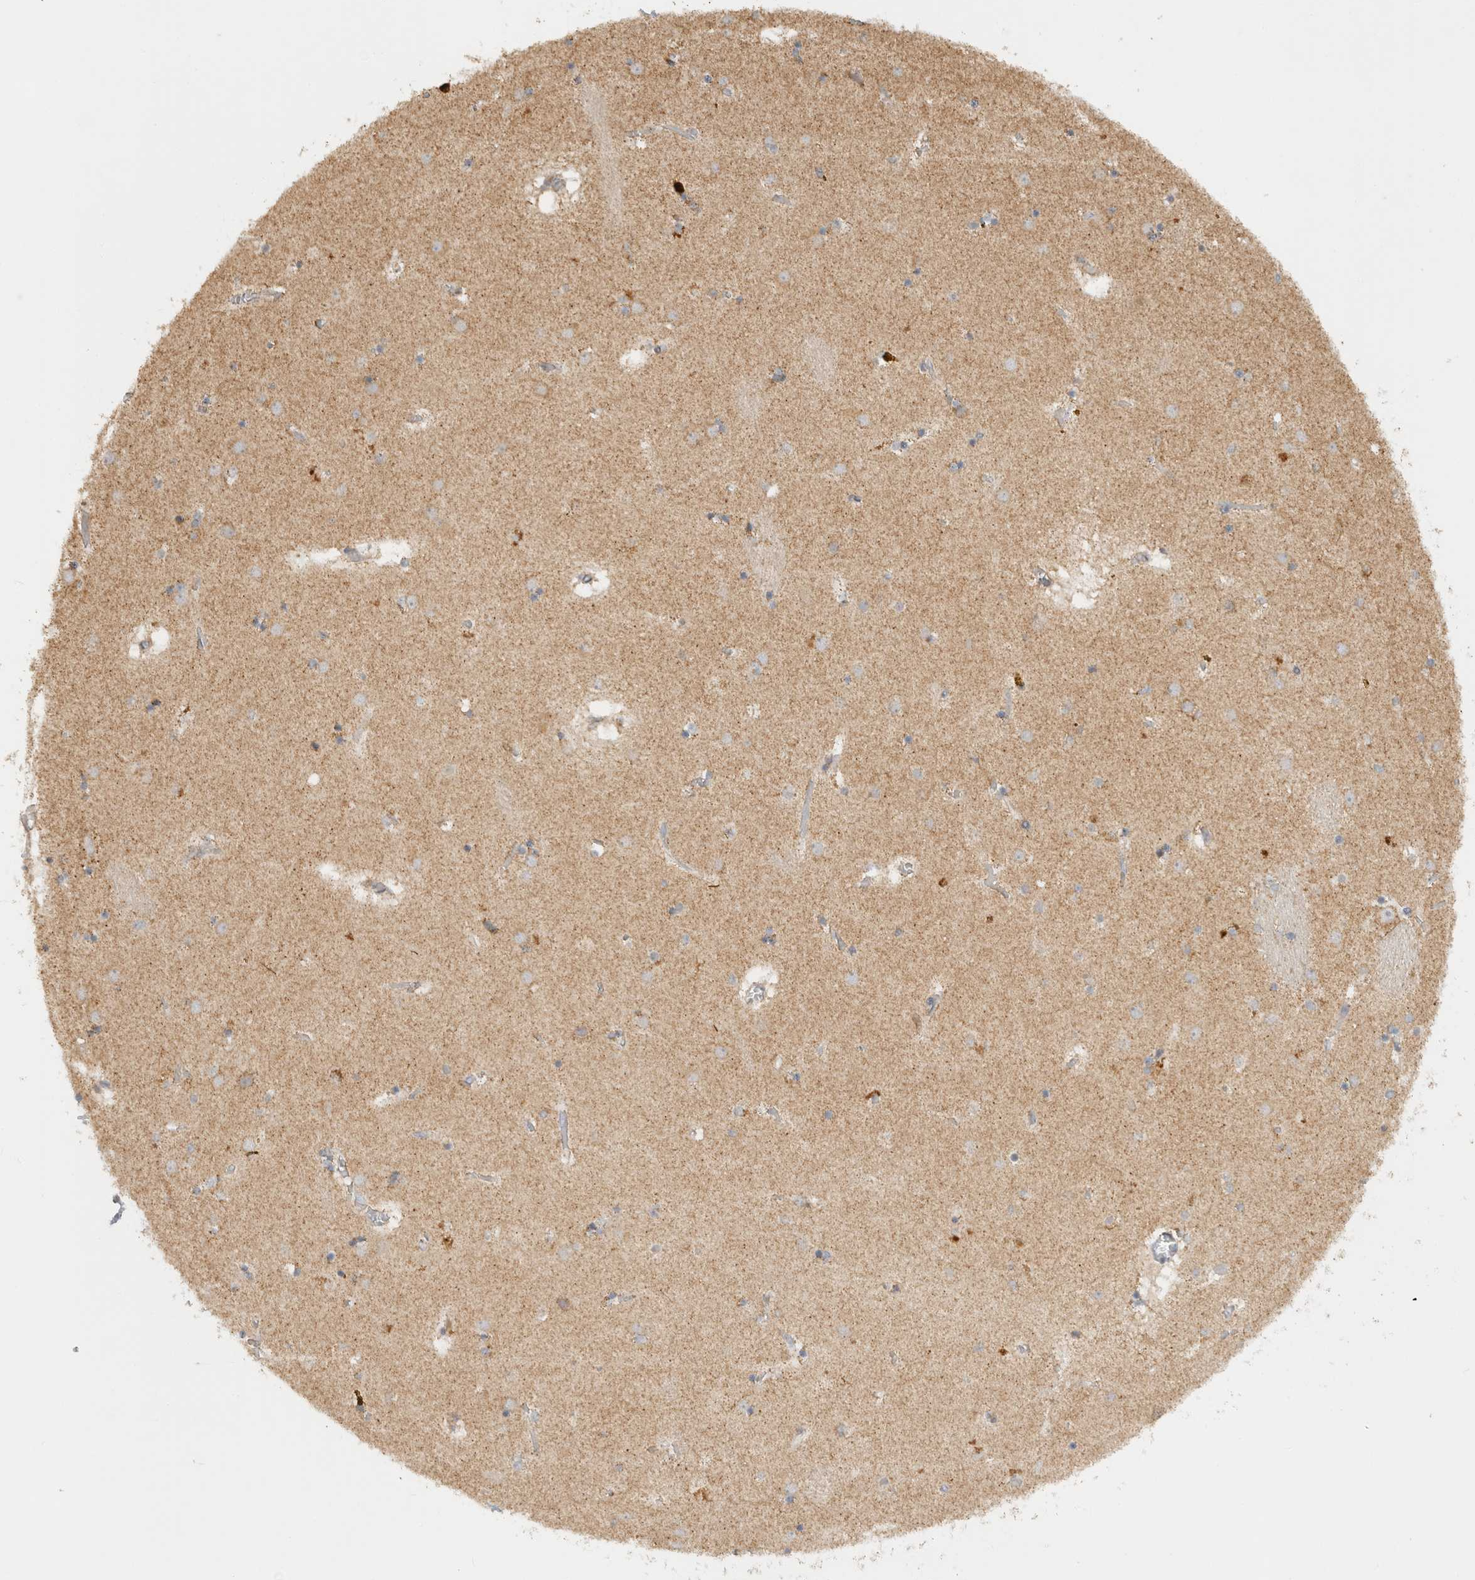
{"staining": {"intensity": "weak", "quantity": "<25%", "location": "cytoplasmic/membranous"}, "tissue": "caudate", "cell_type": "Glial cells", "image_type": "normal", "snomed": [{"axis": "morphology", "description": "Normal tissue, NOS"}, {"axis": "topography", "description": "Lateral ventricle wall"}], "caption": "A high-resolution photomicrograph shows immunohistochemistry staining of unremarkable caudate, which reveals no significant expression in glial cells.", "gene": "AMPD1", "patient": {"sex": "male", "age": 70}}